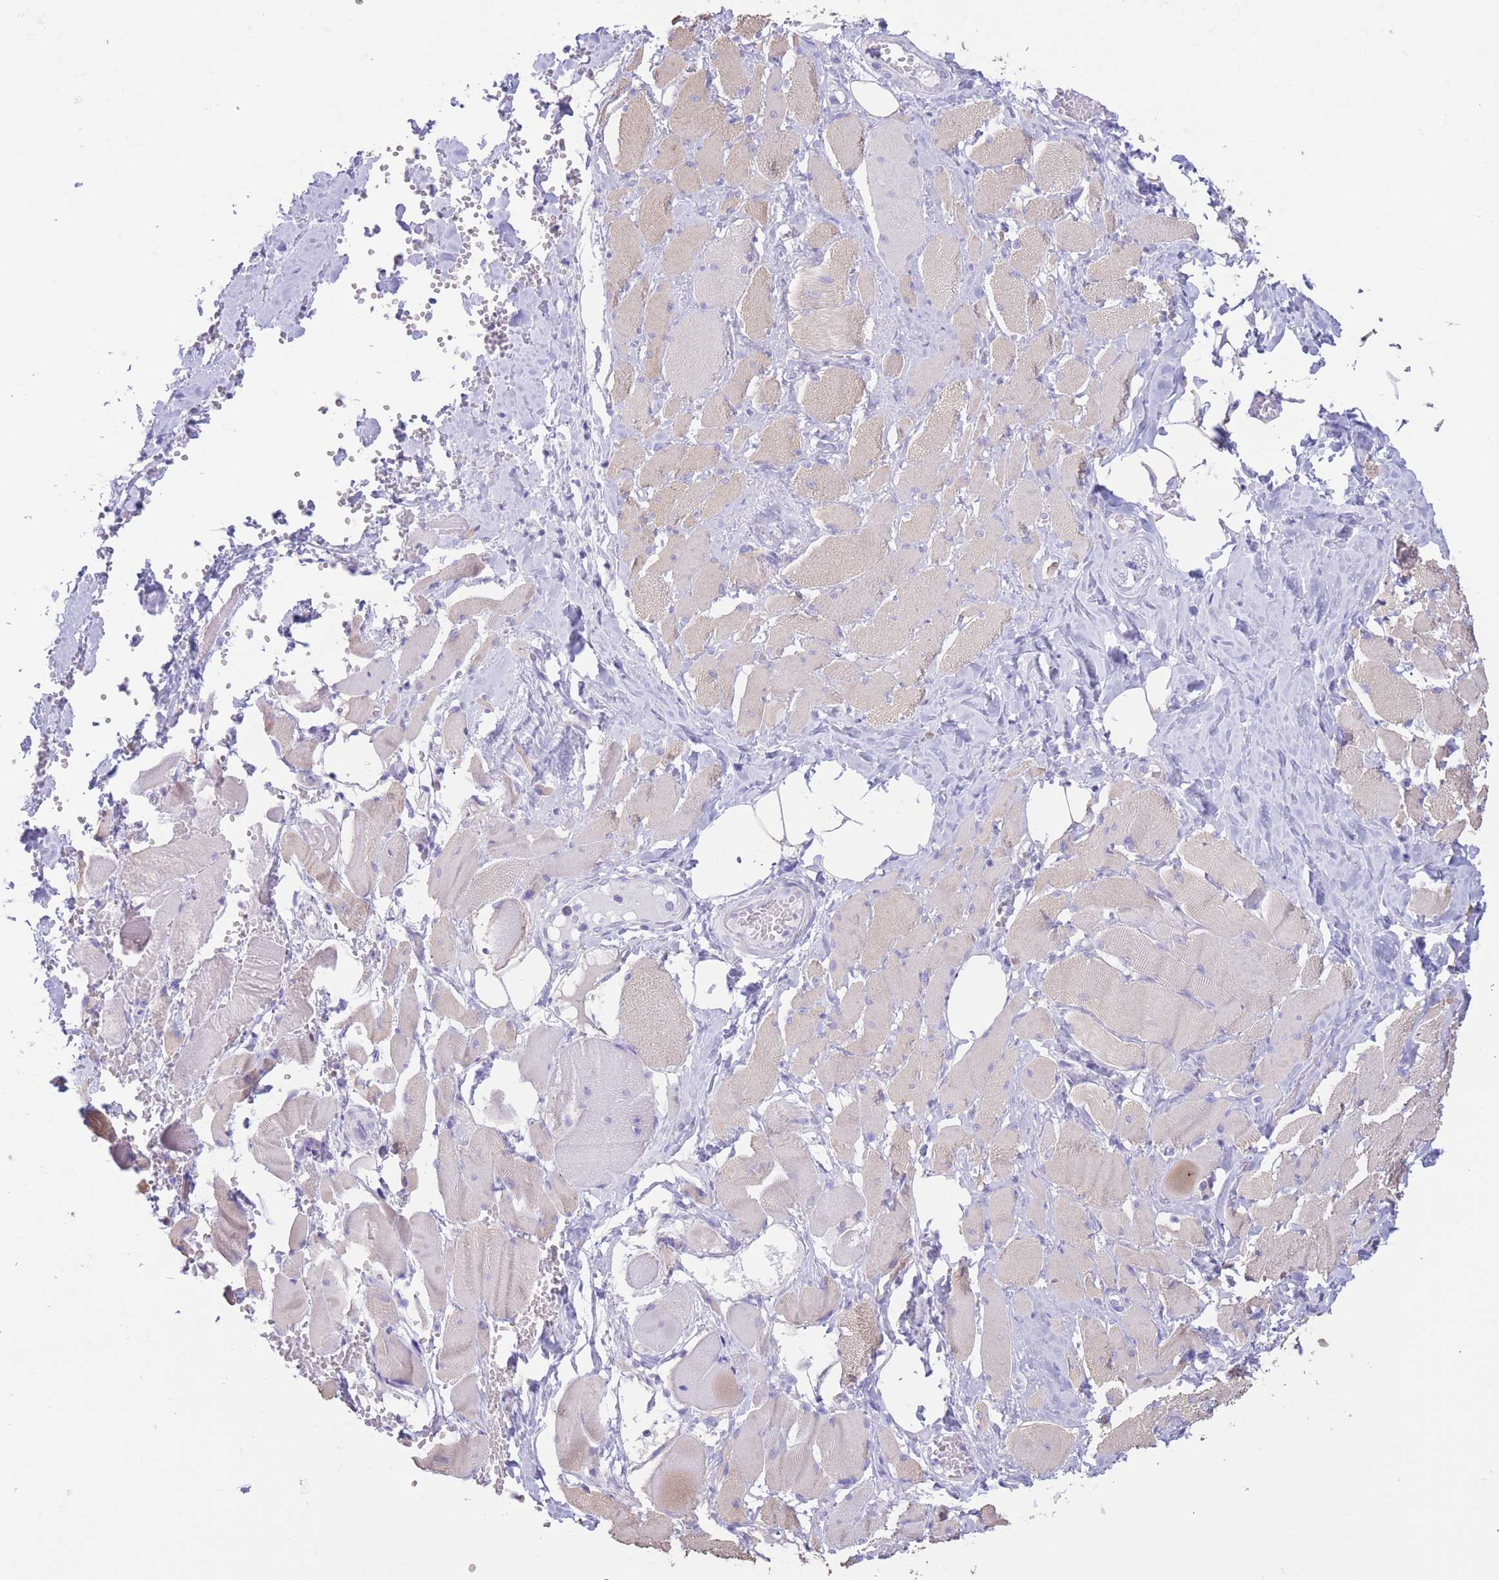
{"staining": {"intensity": "weak", "quantity": "<25%", "location": "cytoplasmic/membranous"}, "tissue": "skeletal muscle", "cell_type": "Myocytes", "image_type": "normal", "snomed": [{"axis": "morphology", "description": "Normal tissue, NOS"}, {"axis": "morphology", "description": "Basal cell carcinoma"}, {"axis": "topography", "description": "Skeletal muscle"}], "caption": "IHC histopathology image of unremarkable skeletal muscle: human skeletal muscle stained with DAB (3,3'-diaminobenzidine) reveals no significant protein expression in myocytes.", "gene": "FAH", "patient": {"sex": "female", "age": 64}}